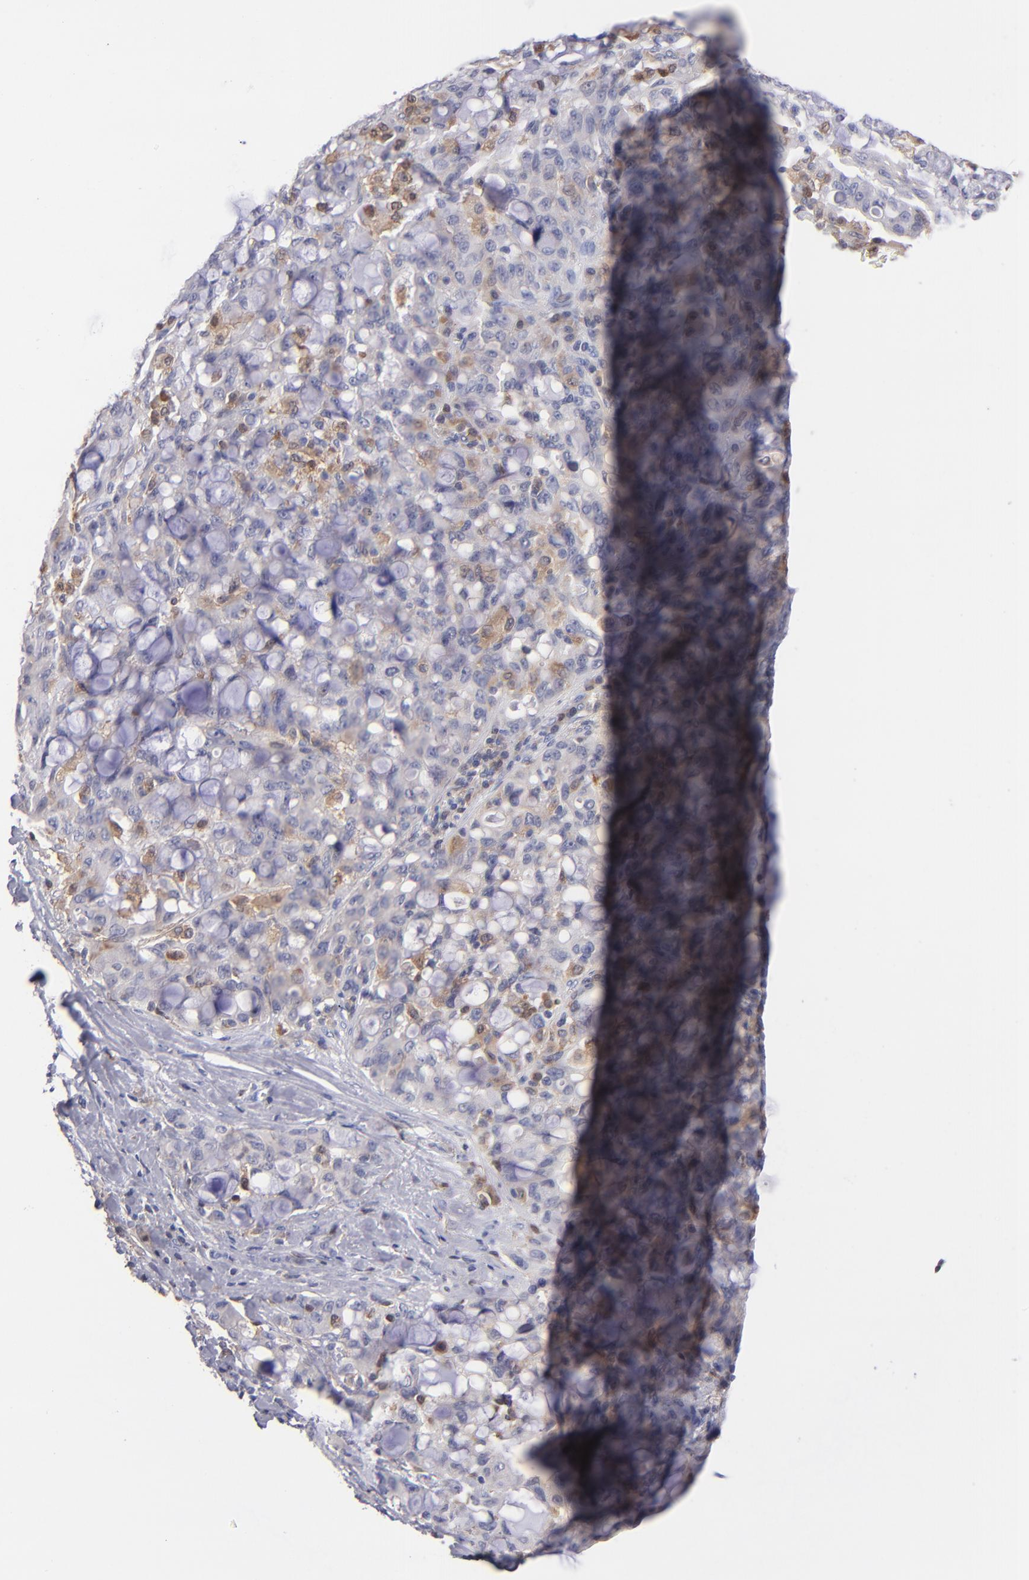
{"staining": {"intensity": "weak", "quantity": "<25%", "location": "cytoplasmic/membranous"}, "tissue": "lung cancer", "cell_type": "Tumor cells", "image_type": "cancer", "snomed": [{"axis": "morphology", "description": "Adenocarcinoma, NOS"}, {"axis": "topography", "description": "Lung"}], "caption": "Lung adenocarcinoma was stained to show a protein in brown. There is no significant expression in tumor cells. (DAB immunohistochemistry, high magnification).", "gene": "PRKCD", "patient": {"sex": "female", "age": 44}}